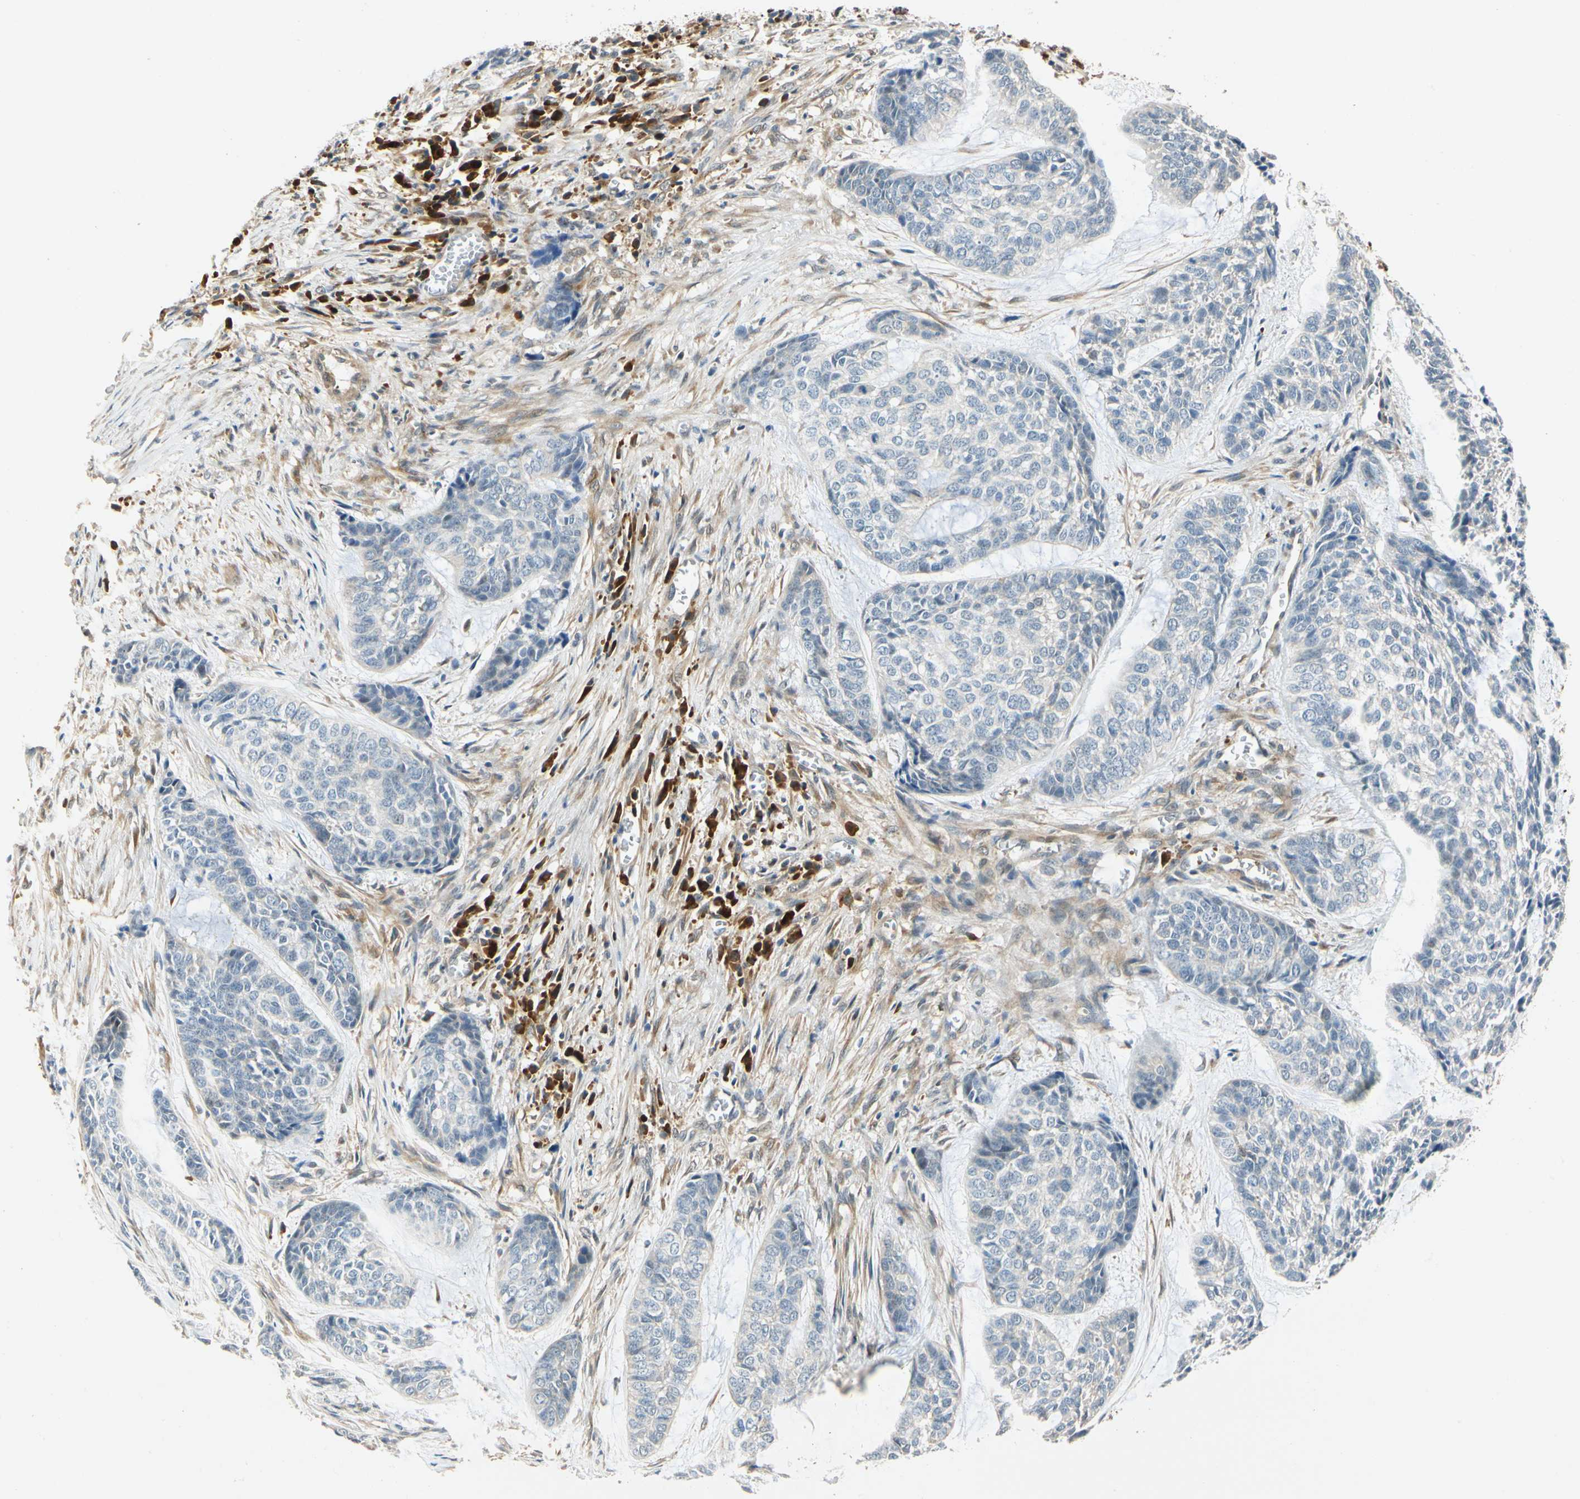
{"staining": {"intensity": "negative", "quantity": "none", "location": "none"}, "tissue": "skin cancer", "cell_type": "Tumor cells", "image_type": "cancer", "snomed": [{"axis": "morphology", "description": "Basal cell carcinoma"}, {"axis": "topography", "description": "Skin"}], "caption": "DAB immunohistochemical staining of skin cancer (basal cell carcinoma) demonstrates no significant expression in tumor cells.", "gene": "WIPI1", "patient": {"sex": "female", "age": 64}}